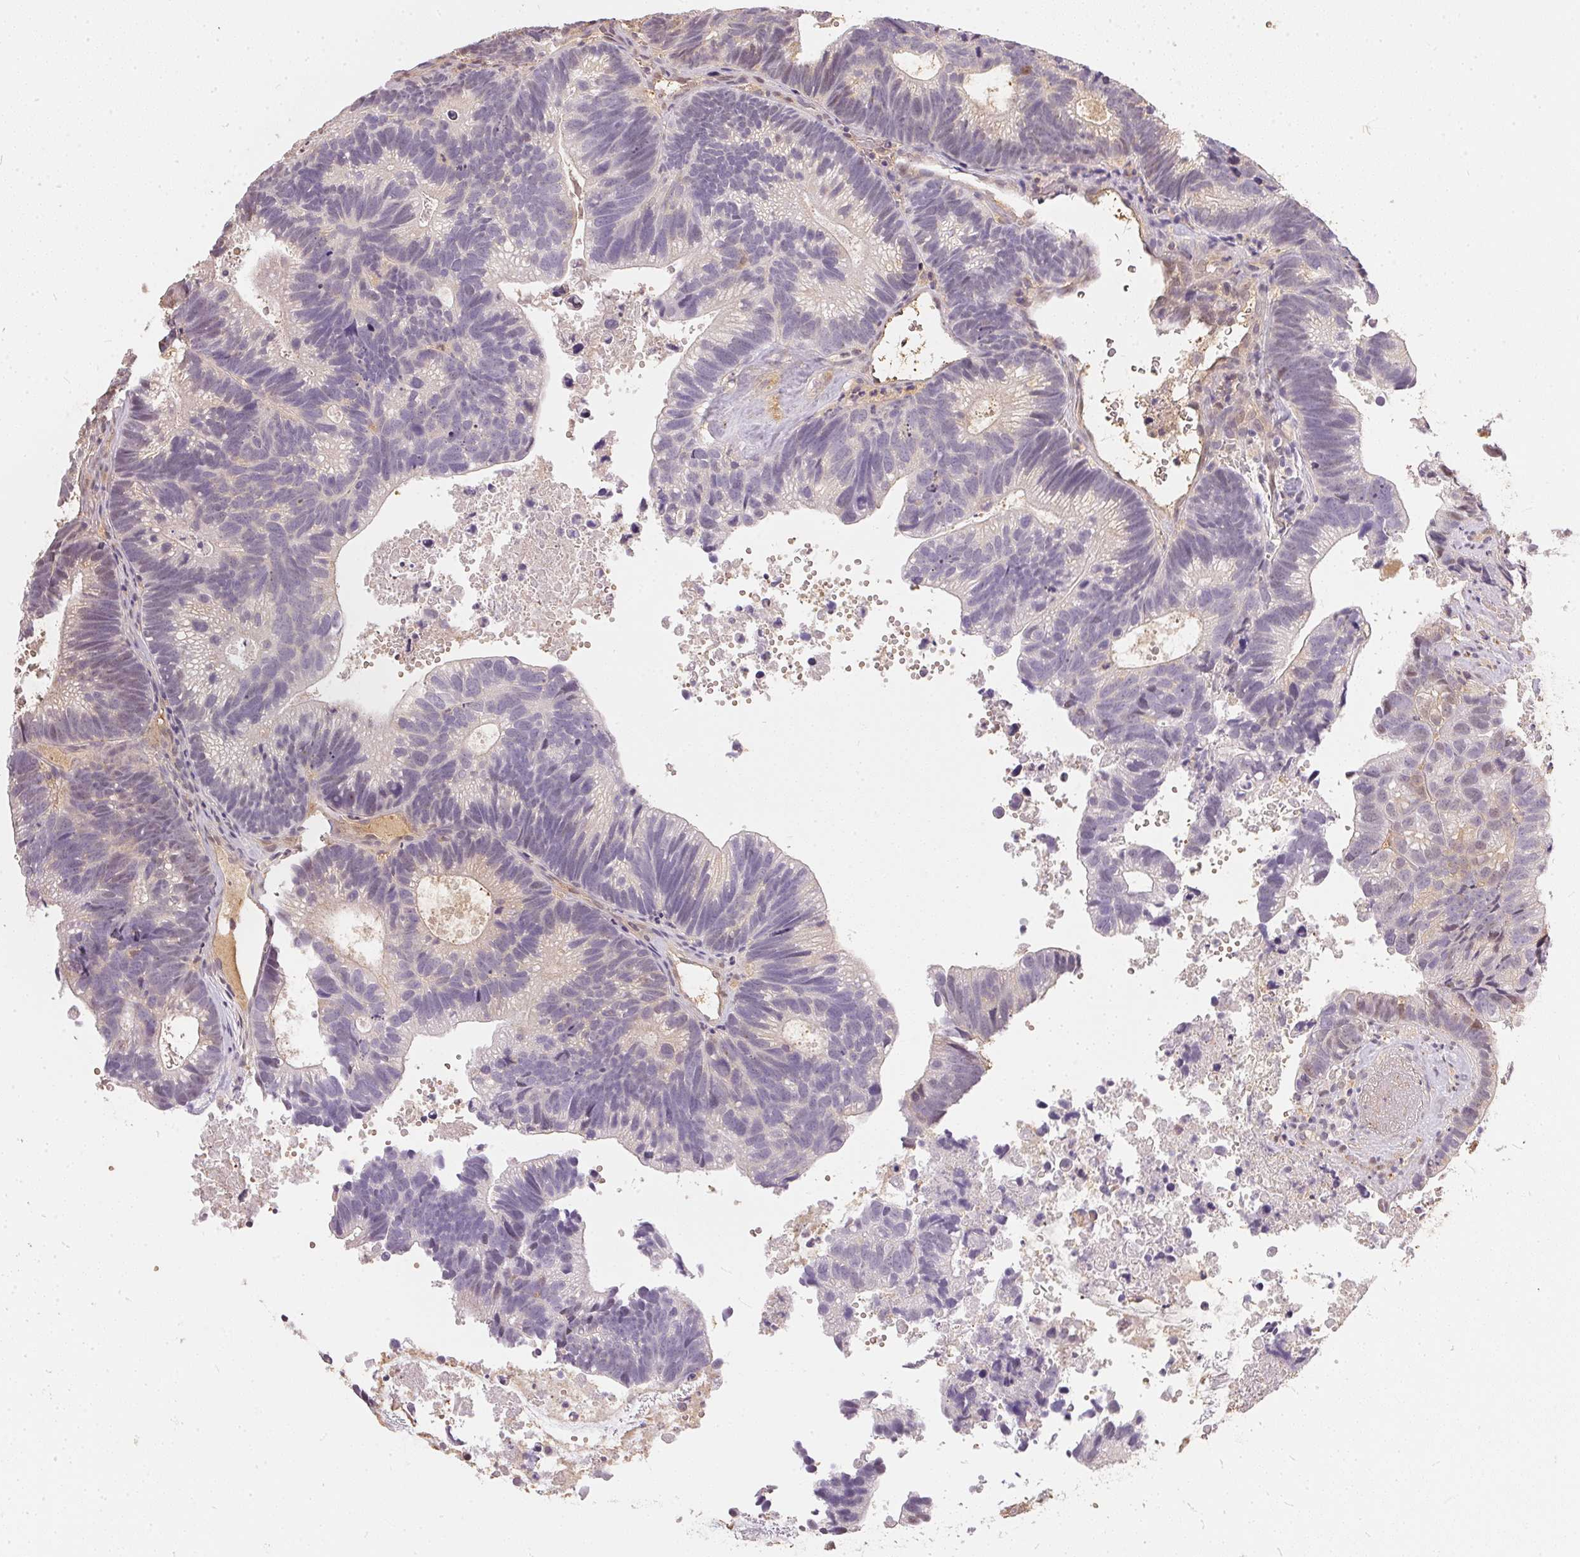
{"staining": {"intensity": "weak", "quantity": "<25%", "location": "cytoplasmic/membranous"}, "tissue": "head and neck cancer", "cell_type": "Tumor cells", "image_type": "cancer", "snomed": [{"axis": "morphology", "description": "Adenocarcinoma, NOS"}, {"axis": "topography", "description": "Head-Neck"}], "caption": "Head and neck adenocarcinoma stained for a protein using immunohistochemistry displays no positivity tumor cells.", "gene": "BLMH", "patient": {"sex": "male", "age": 62}}